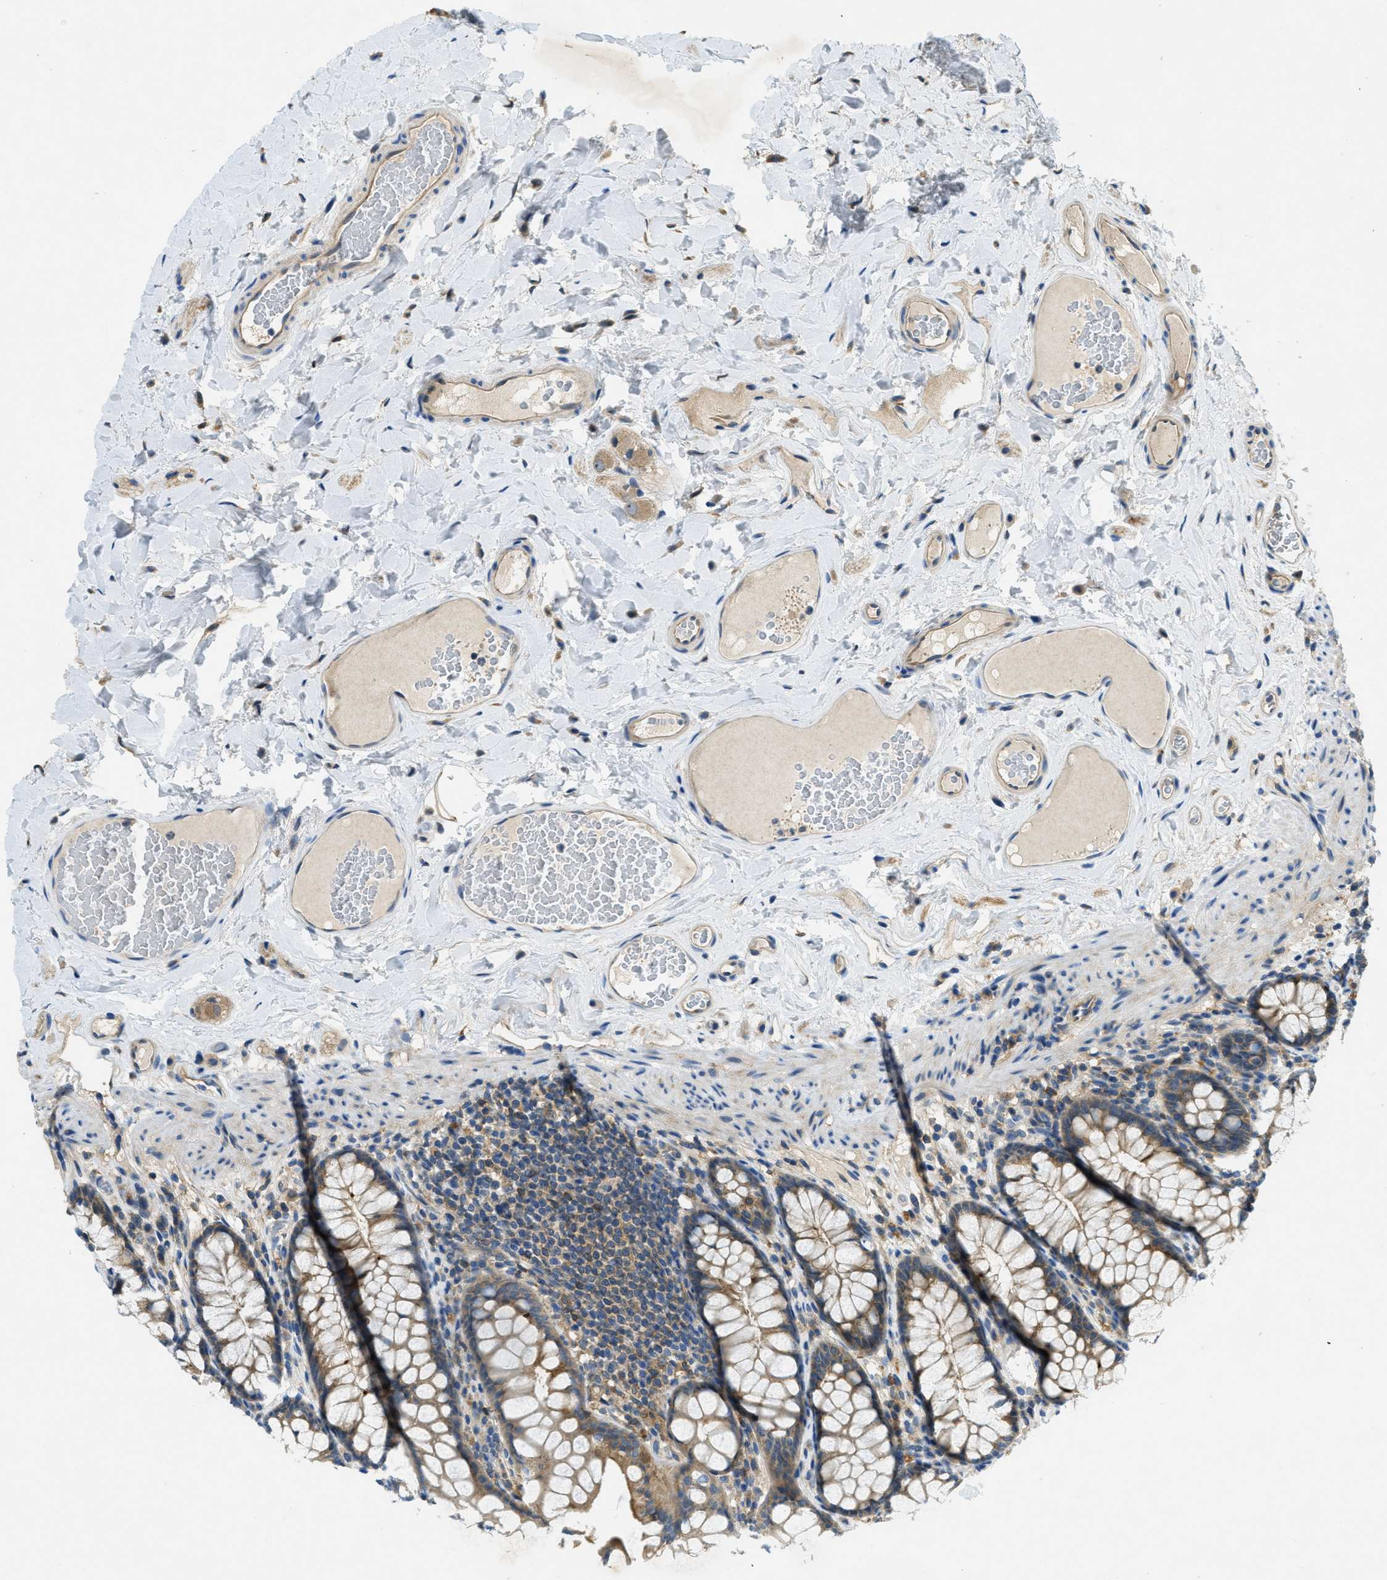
{"staining": {"intensity": "weak", "quantity": ">75%", "location": "cytoplasmic/membranous"}, "tissue": "colon", "cell_type": "Endothelial cells", "image_type": "normal", "snomed": [{"axis": "morphology", "description": "Normal tissue, NOS"}, {"axis": "topography", "description": "Colon"}], "caption": "Immunohistochemical staining of benign human colon reveals >75% levels of weak cytoplasmic/membranous protein staining in about >75% of endothelial cells.", "gene": "RIPK2", "patient": {"sex": "female", "age": 55}}